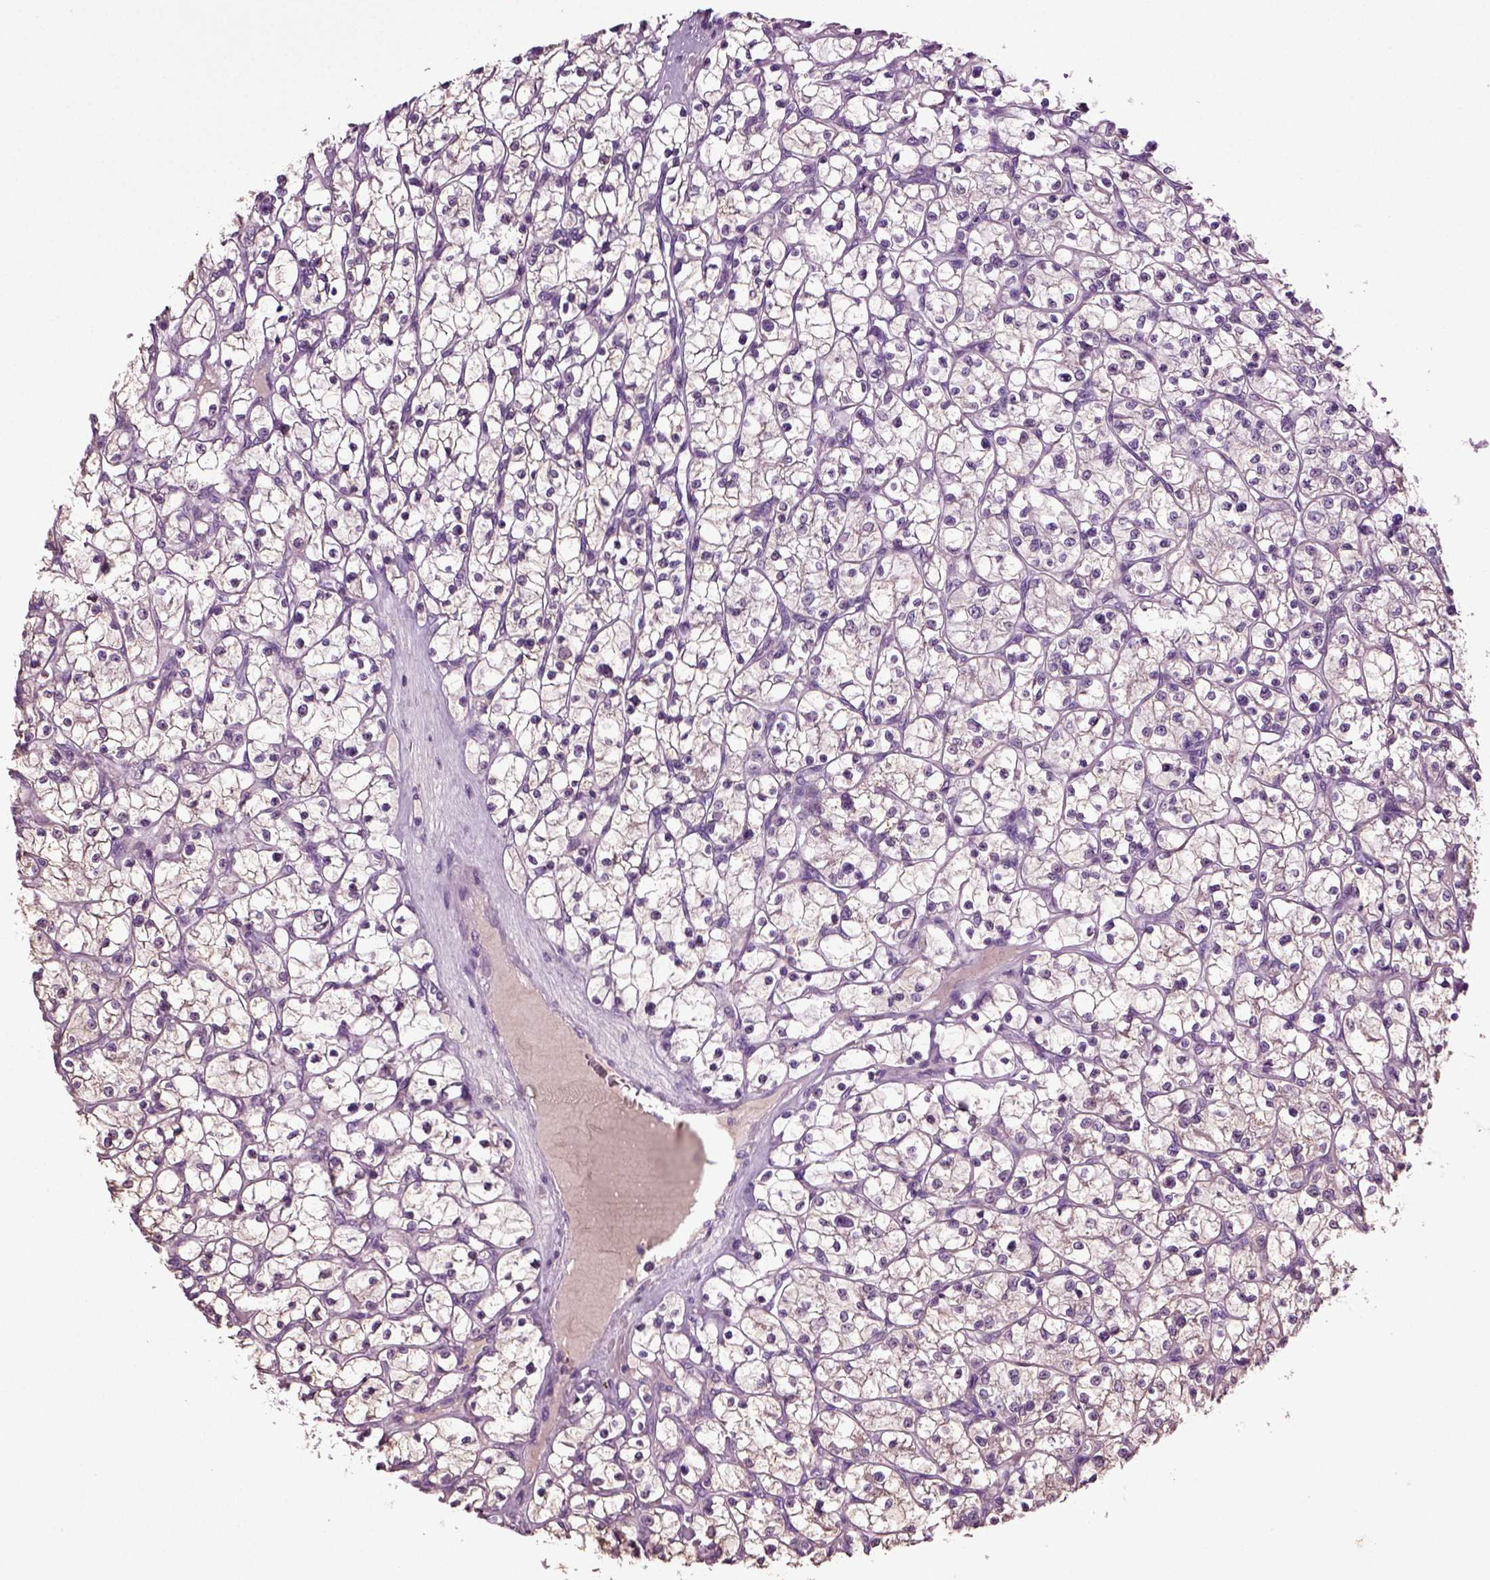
{"staining": {"intensity": "negative", "quantity": "none", "location": "none"}, "tissue": "renal cancer", "cell_type": "Tumor cells", "image_type": "cancer", "snomed": [{"axis": "morphology", "description": "Adenocarcinoma, NOS"}, {"axis": "topography", "description": "Kidney"}], "caption": "The histopathology image exhibits no staining of tumor cells in renal cancer.", "gene": "FGF11", "patient": {"sex": "female", "age": 64}}